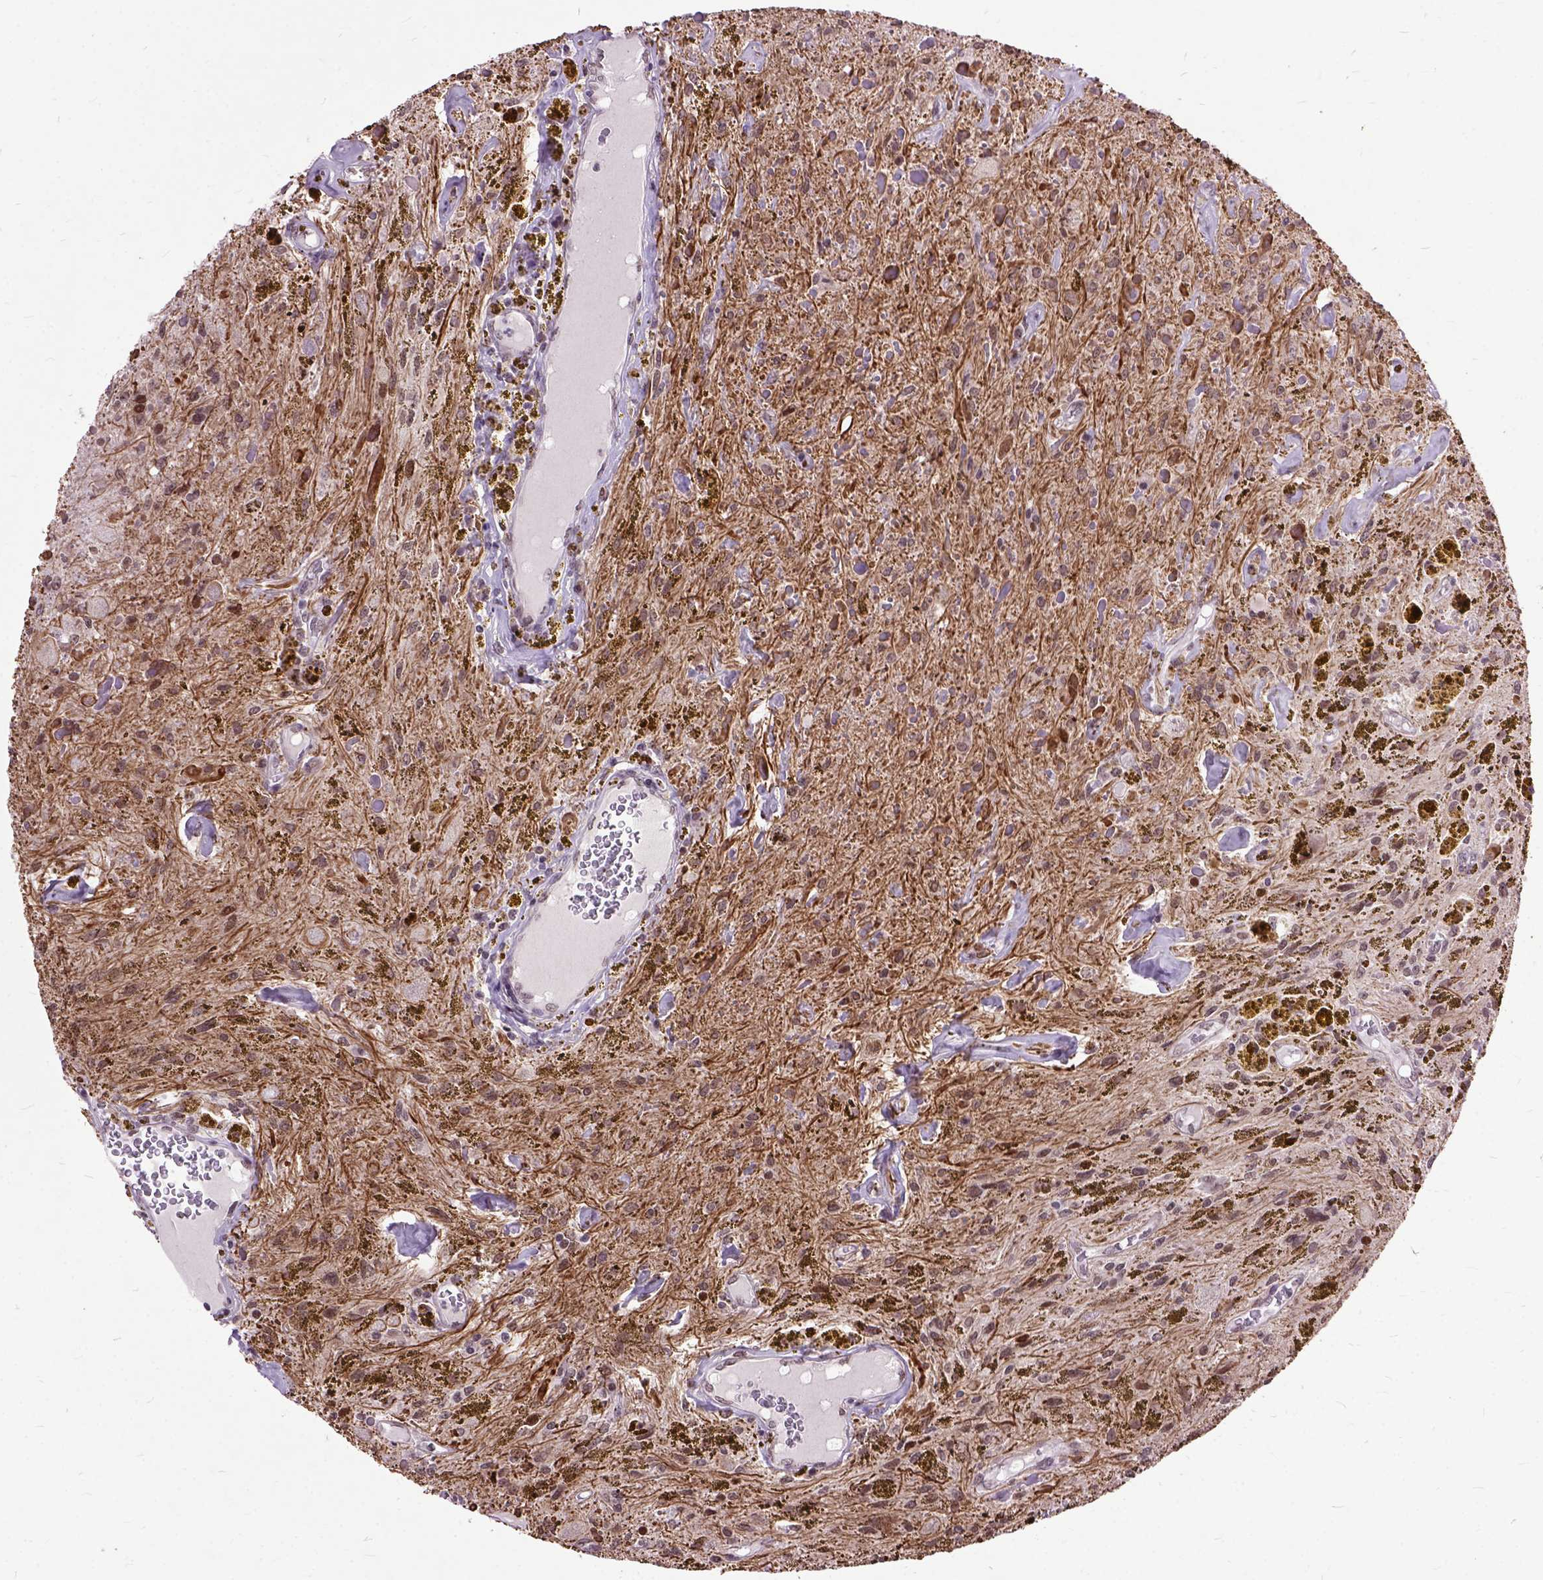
{"staining": {"intensity": "negative", "quantity": "none", "location": "none"}, "tissue": "glioma", "cell_type": "Tumor cells", "image_type": "cancer", "snomed": [{"axis": "morphology", "description": "Glioma, malignant, Low grade"}, {"axis": "topography", "description": "Cerebellum"}], "caption": "Immunohistochemical staining of human low-grade glioma (malignant) reveals no significant staining in tumor cells. (DAB (3,3'-diaminobenzidine) immunohistochemistry (IHC) with hematoxylin counter stain).", "gene": "ORC5", "patient": {"sex": "female", "age": 14}}